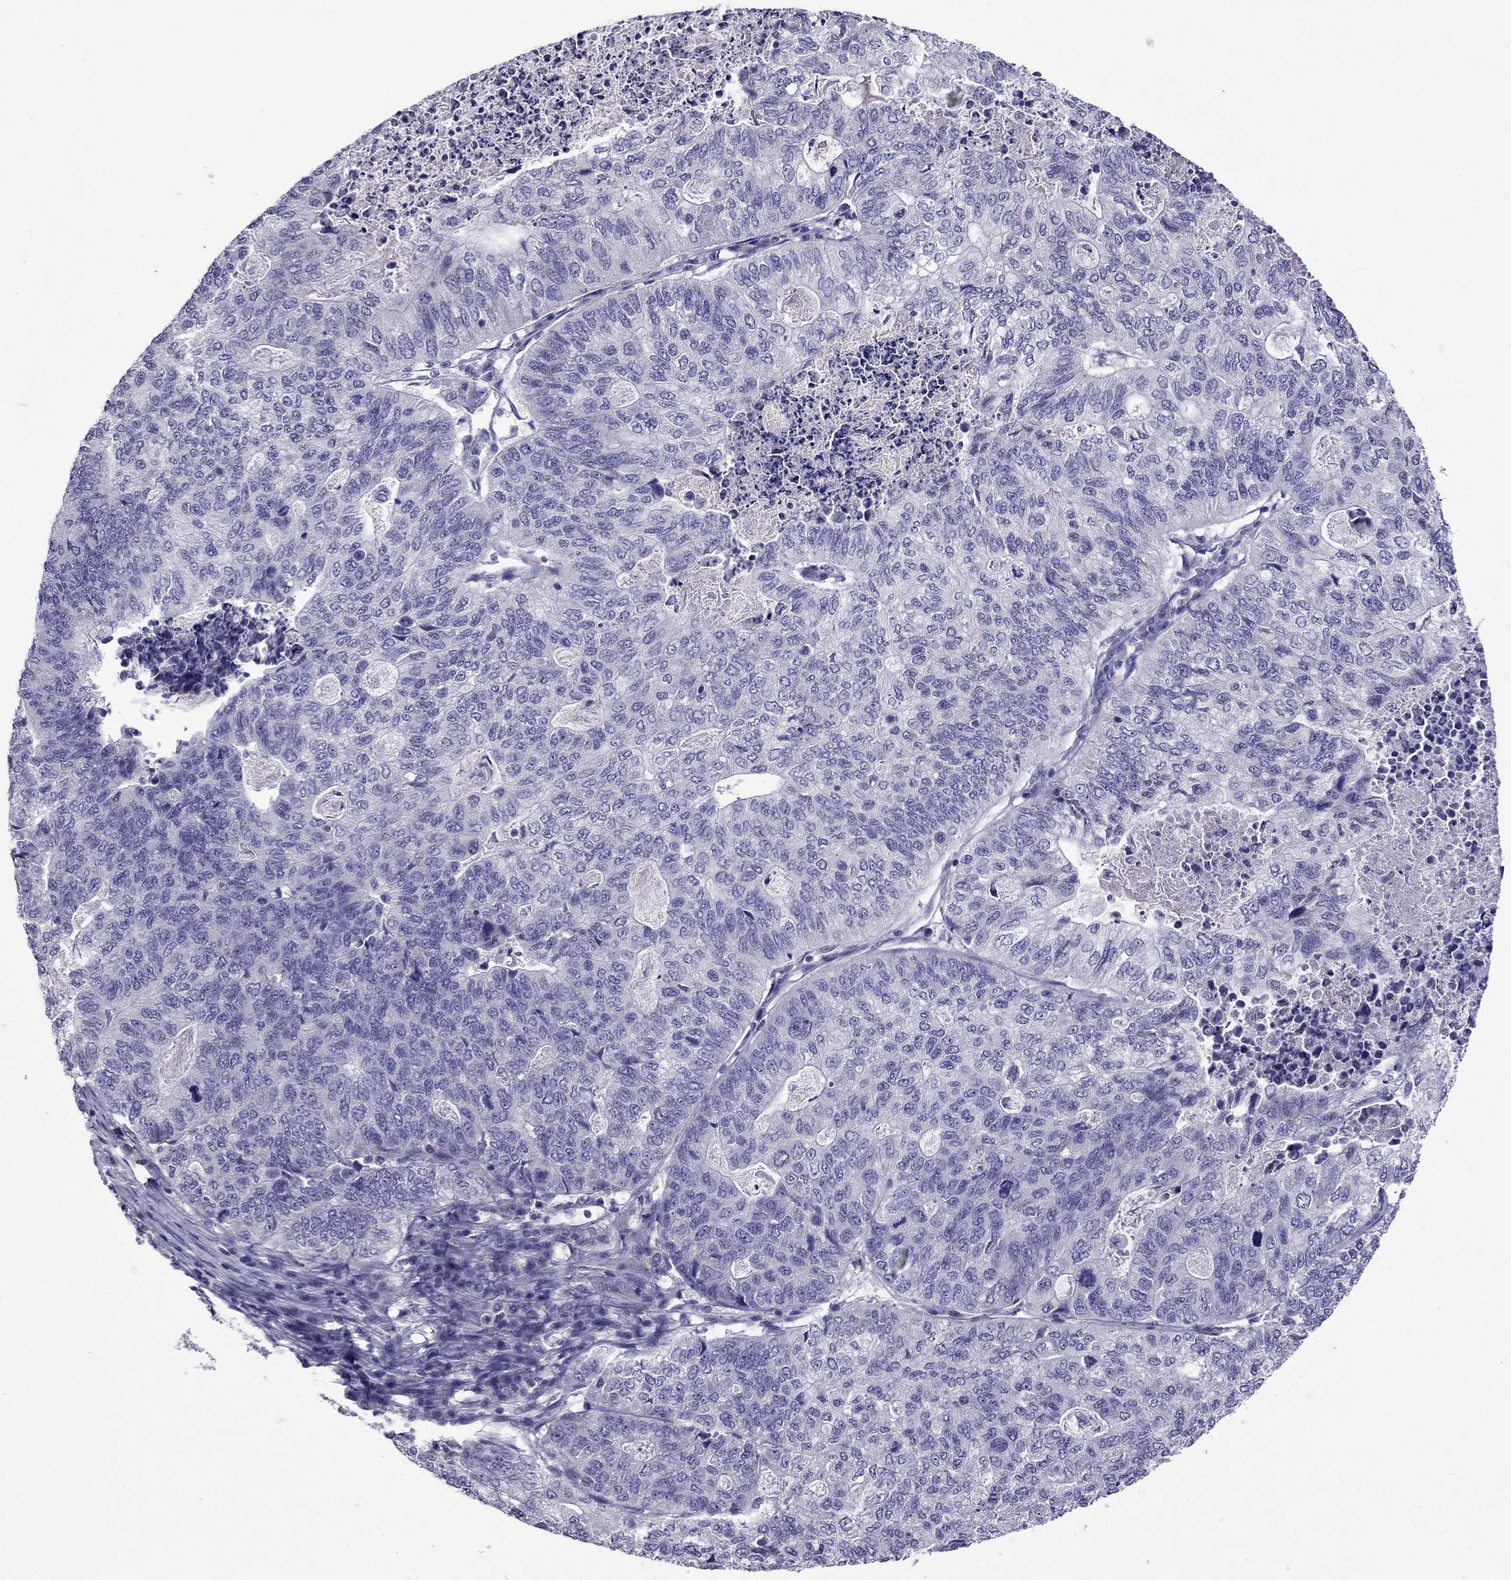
{"staining": {"intensity": "negative", "quantity": "none", "location": "none"}, "tissue": "stomach cancer", "cell_type": "Tumor cells", "image_type": "cancer", "snomed": [{"axis": "morphology", "description": "Adenocarcinoma, NOS"}, {"axis": "topography", "description": "Stomach, upper"}], "caption": "Adenocarcinoma (stomach) was stained to show a protein in brown. There is no significant positivity in tumor cells.", "gene": "SPTBN4", "patient": {"sex": "female", "age": 67}}